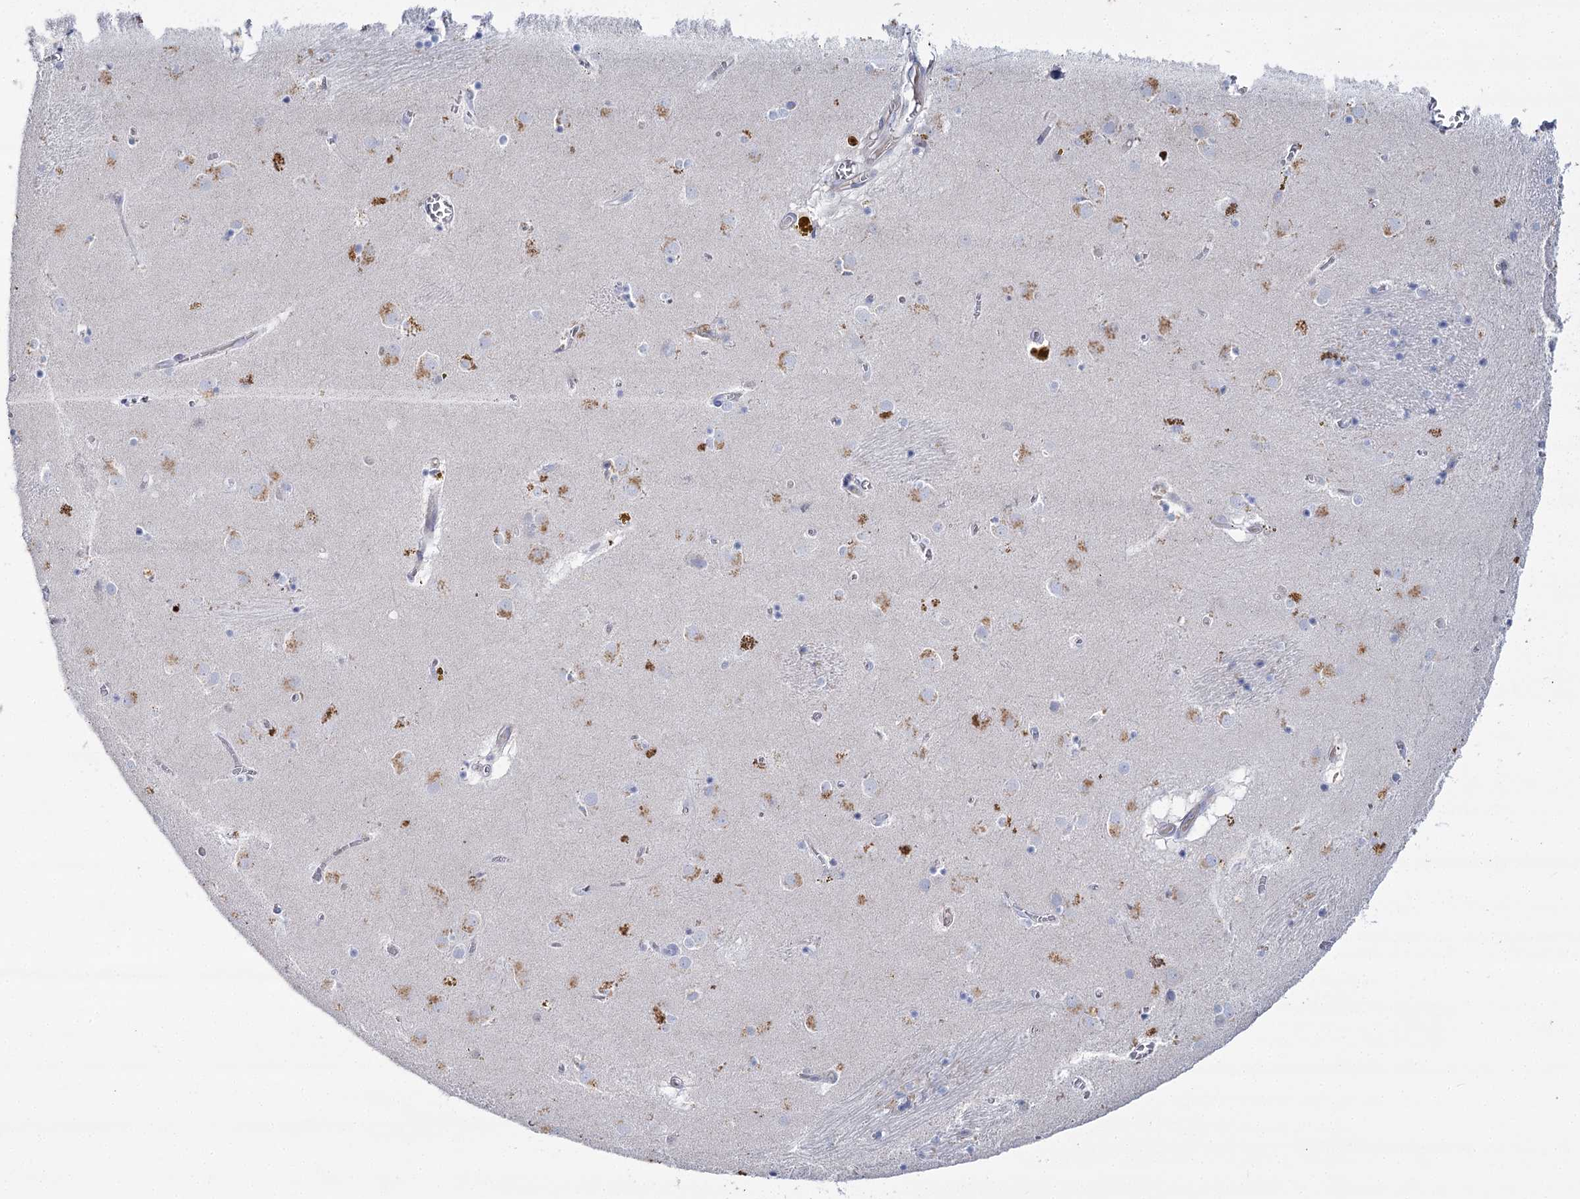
{"staining": {"intensity": "moderate", "quantity": "<25%", "location": "cytoplasmic/membranous"}, "tissue": "caudate", "cell_type": "Glial cells", "image_type": "normal", "snomed": [{"axis": "morphology", "description": "Normal tissue, NOS"}, {"axis": "topography", "description": "Lateral ventricle wall"}], "caption": "The immunohistochemical stain shows moderate cytoplasmic/membranous staining in glial cells of unremarkable caudate. Nuclei are stained in blue.", "gene": "IGSF3", "patient": {"sex": "male", "age": 70}}